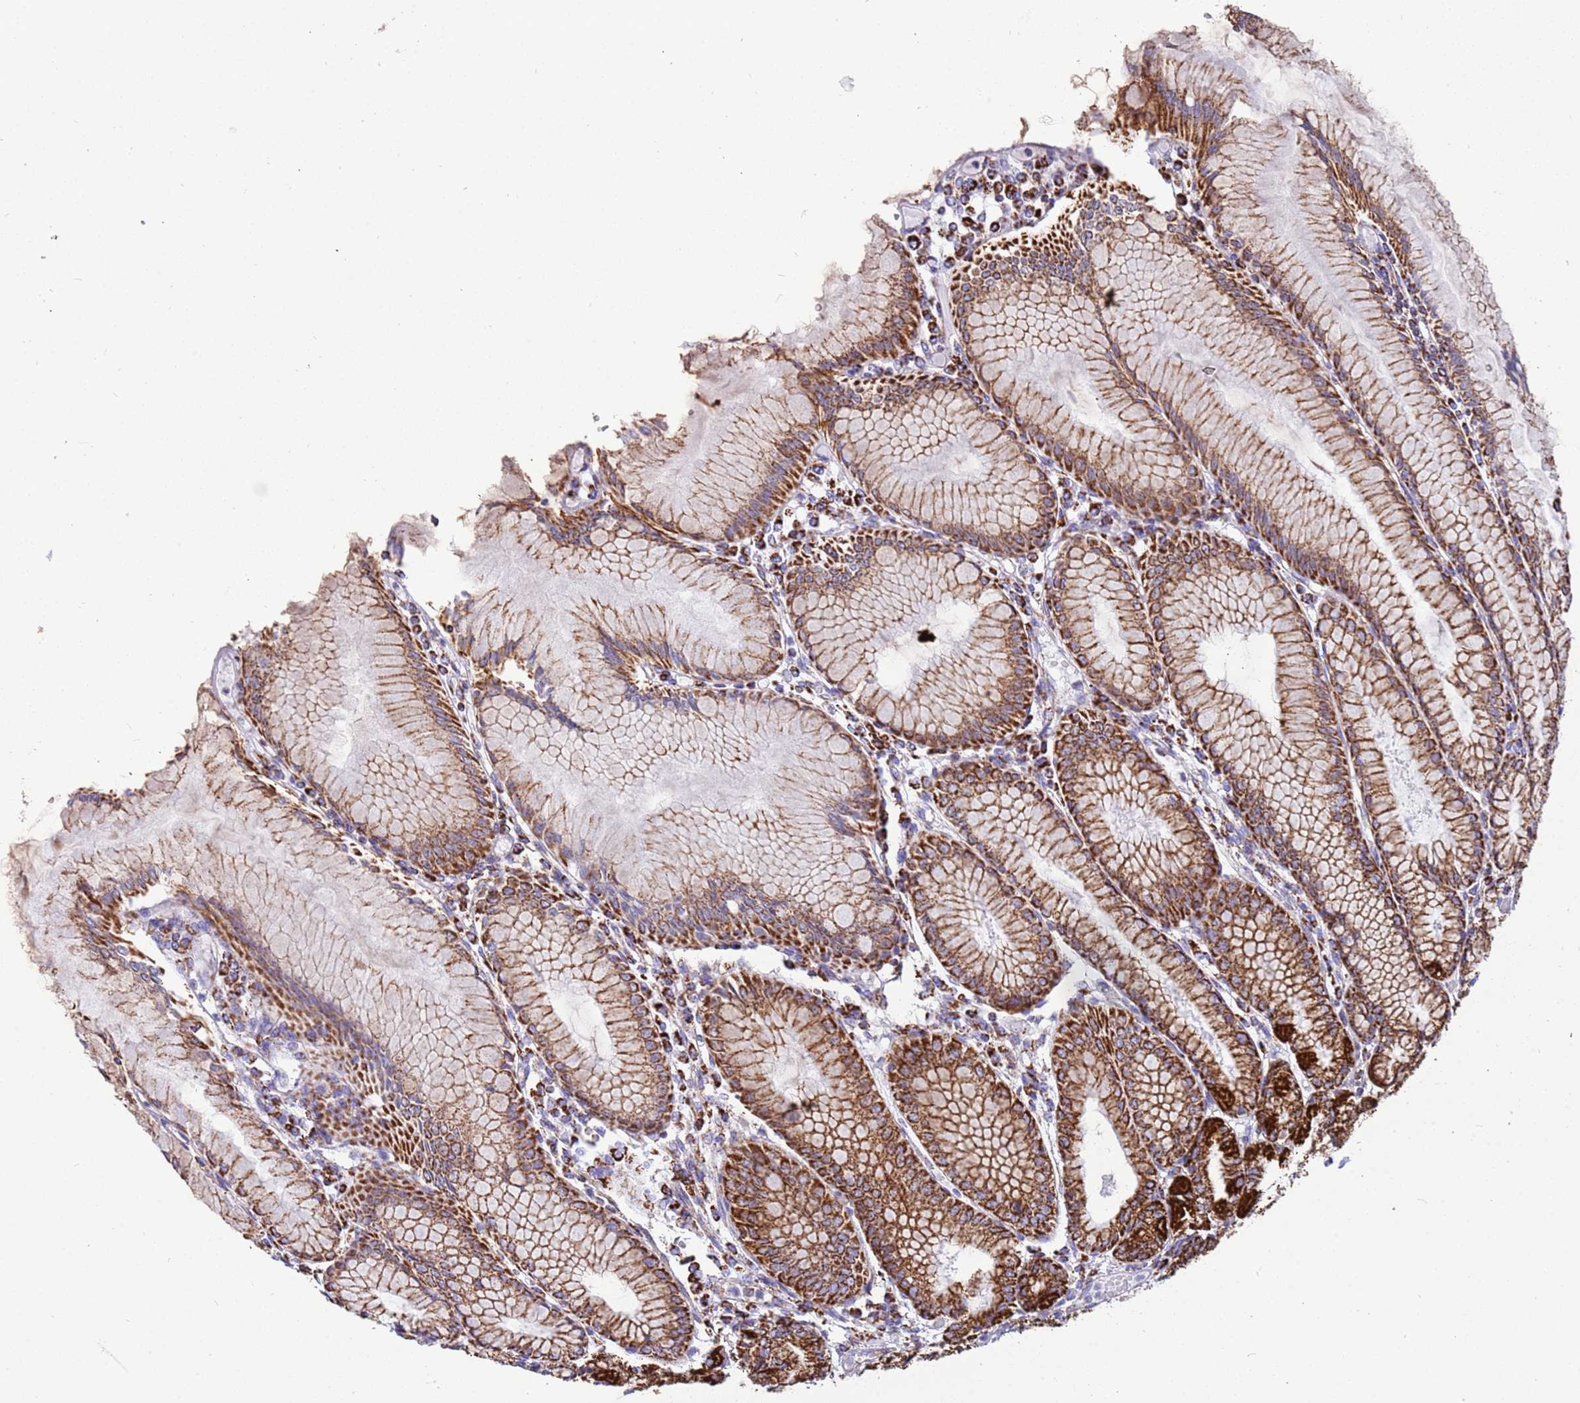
{"staining": {"intensity": "strong", "quantity": ">75%", "location": "cytoplasmic/membranous"}, "tissue": "stomach", "cell_type": "Glandular cells", "image_type": "normal", "snomed": [{"axis": "morphology", "description": "Normal tissue, NOS"}, {"axis": "topography", "description": "Stomach"}], "caption": "This is a micrograph of immunohistochemistry (IHC) staining of unremarkable stomach, which shows strong expression in the cytoplasmic/membranous of glandular cells.", "gene": "SUCLG2", "patient": {"sex": "female", "age": 57}}